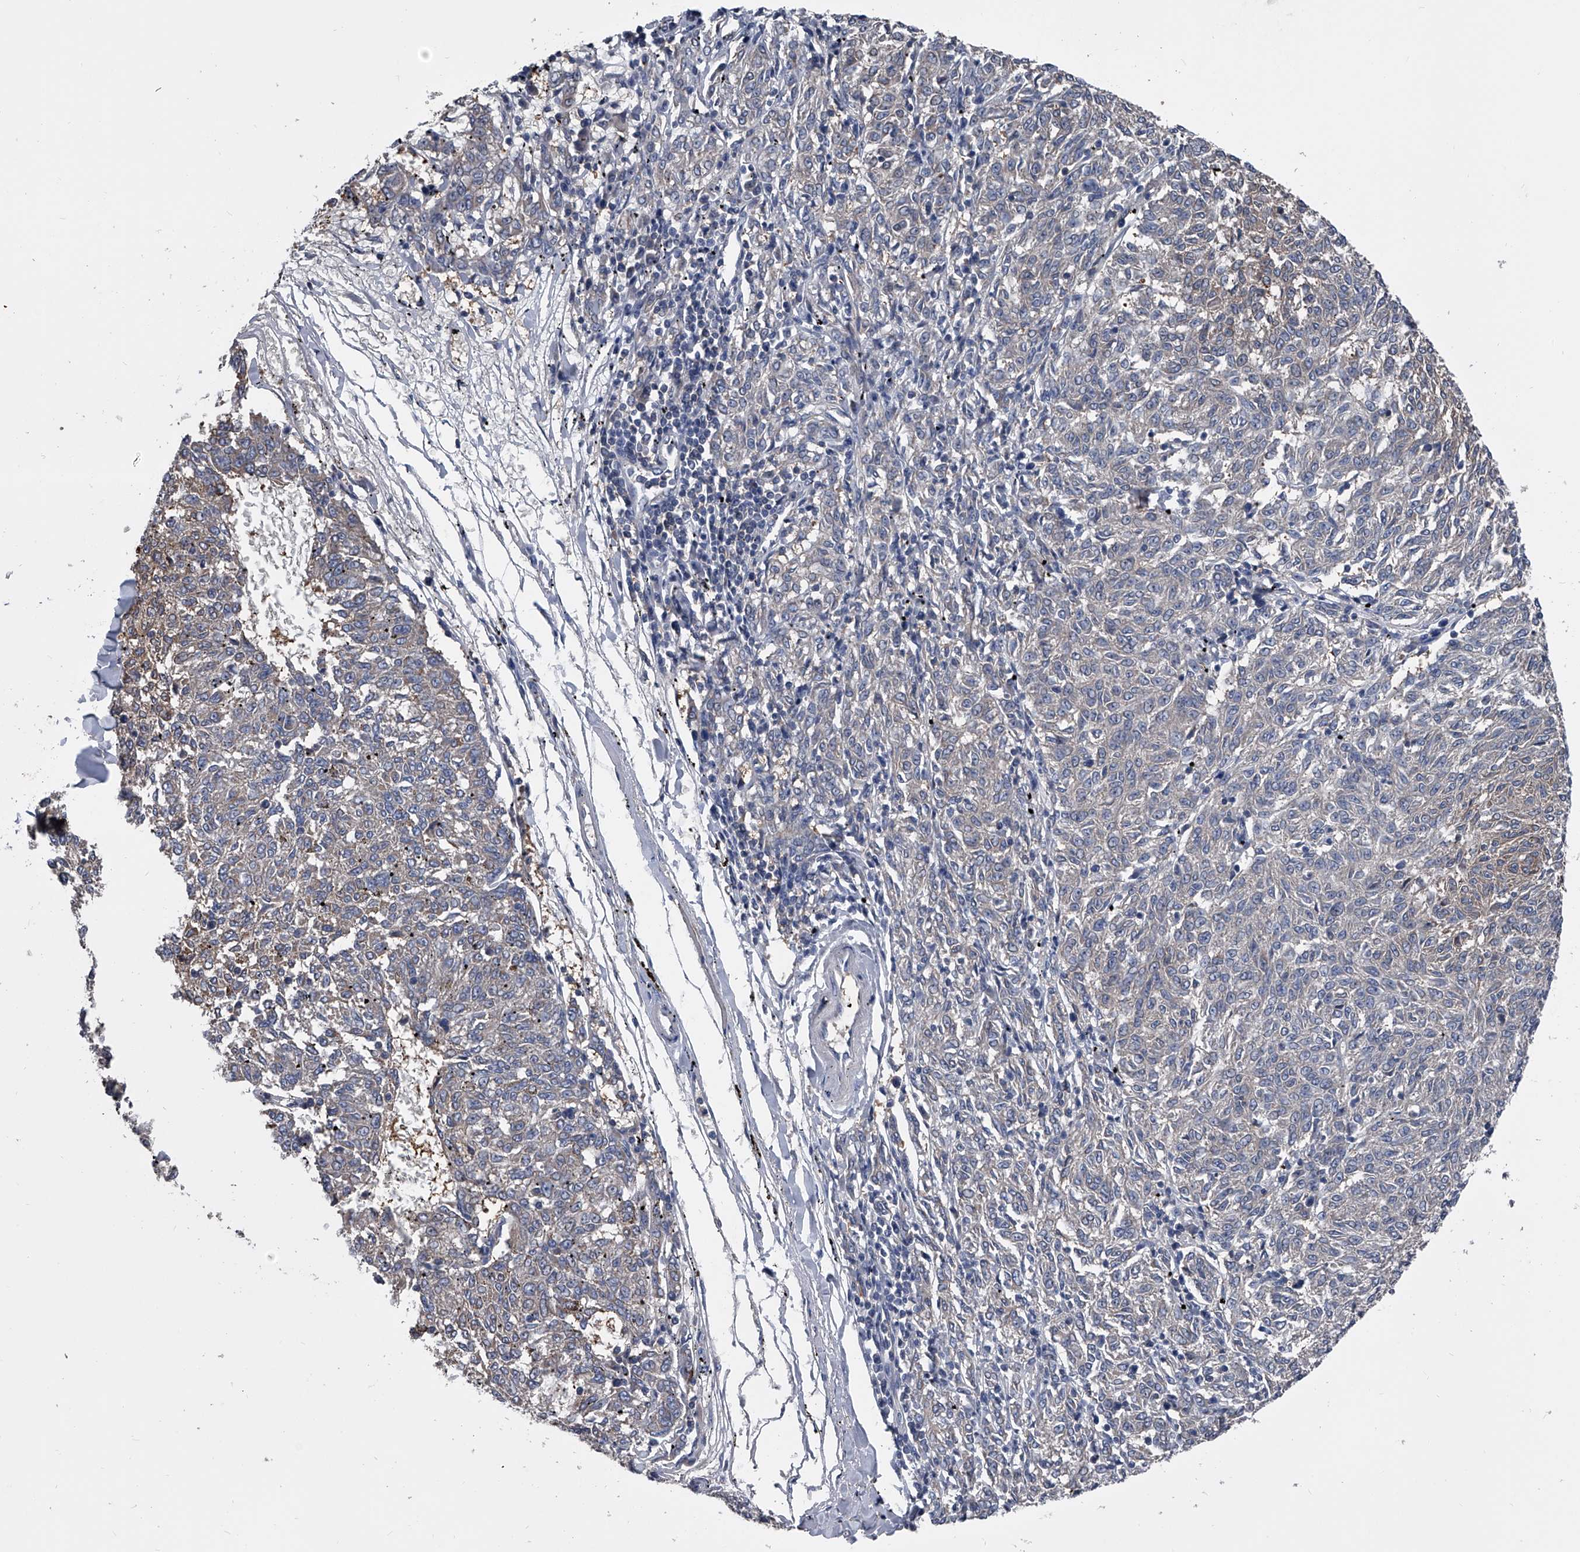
{"staining": {"intensity": "negative", "quantity": "none", "location": "none"}, "tissue": "melanoma", "cell_type": "Tumor cells", "image_type": "cancer", "snomed": [{"axis": "morphology", "description": "Malignant melanoma, NOS"}, {"axis": "topography", "description": "Skin"}], "caption": "A high-resolution histopathology image shows IHC staining of malignant melanoma, which exhibits no significant expression in tumor cells.", "gene": "KIF13A", "patient": {"sex": "female", "age": 72}}